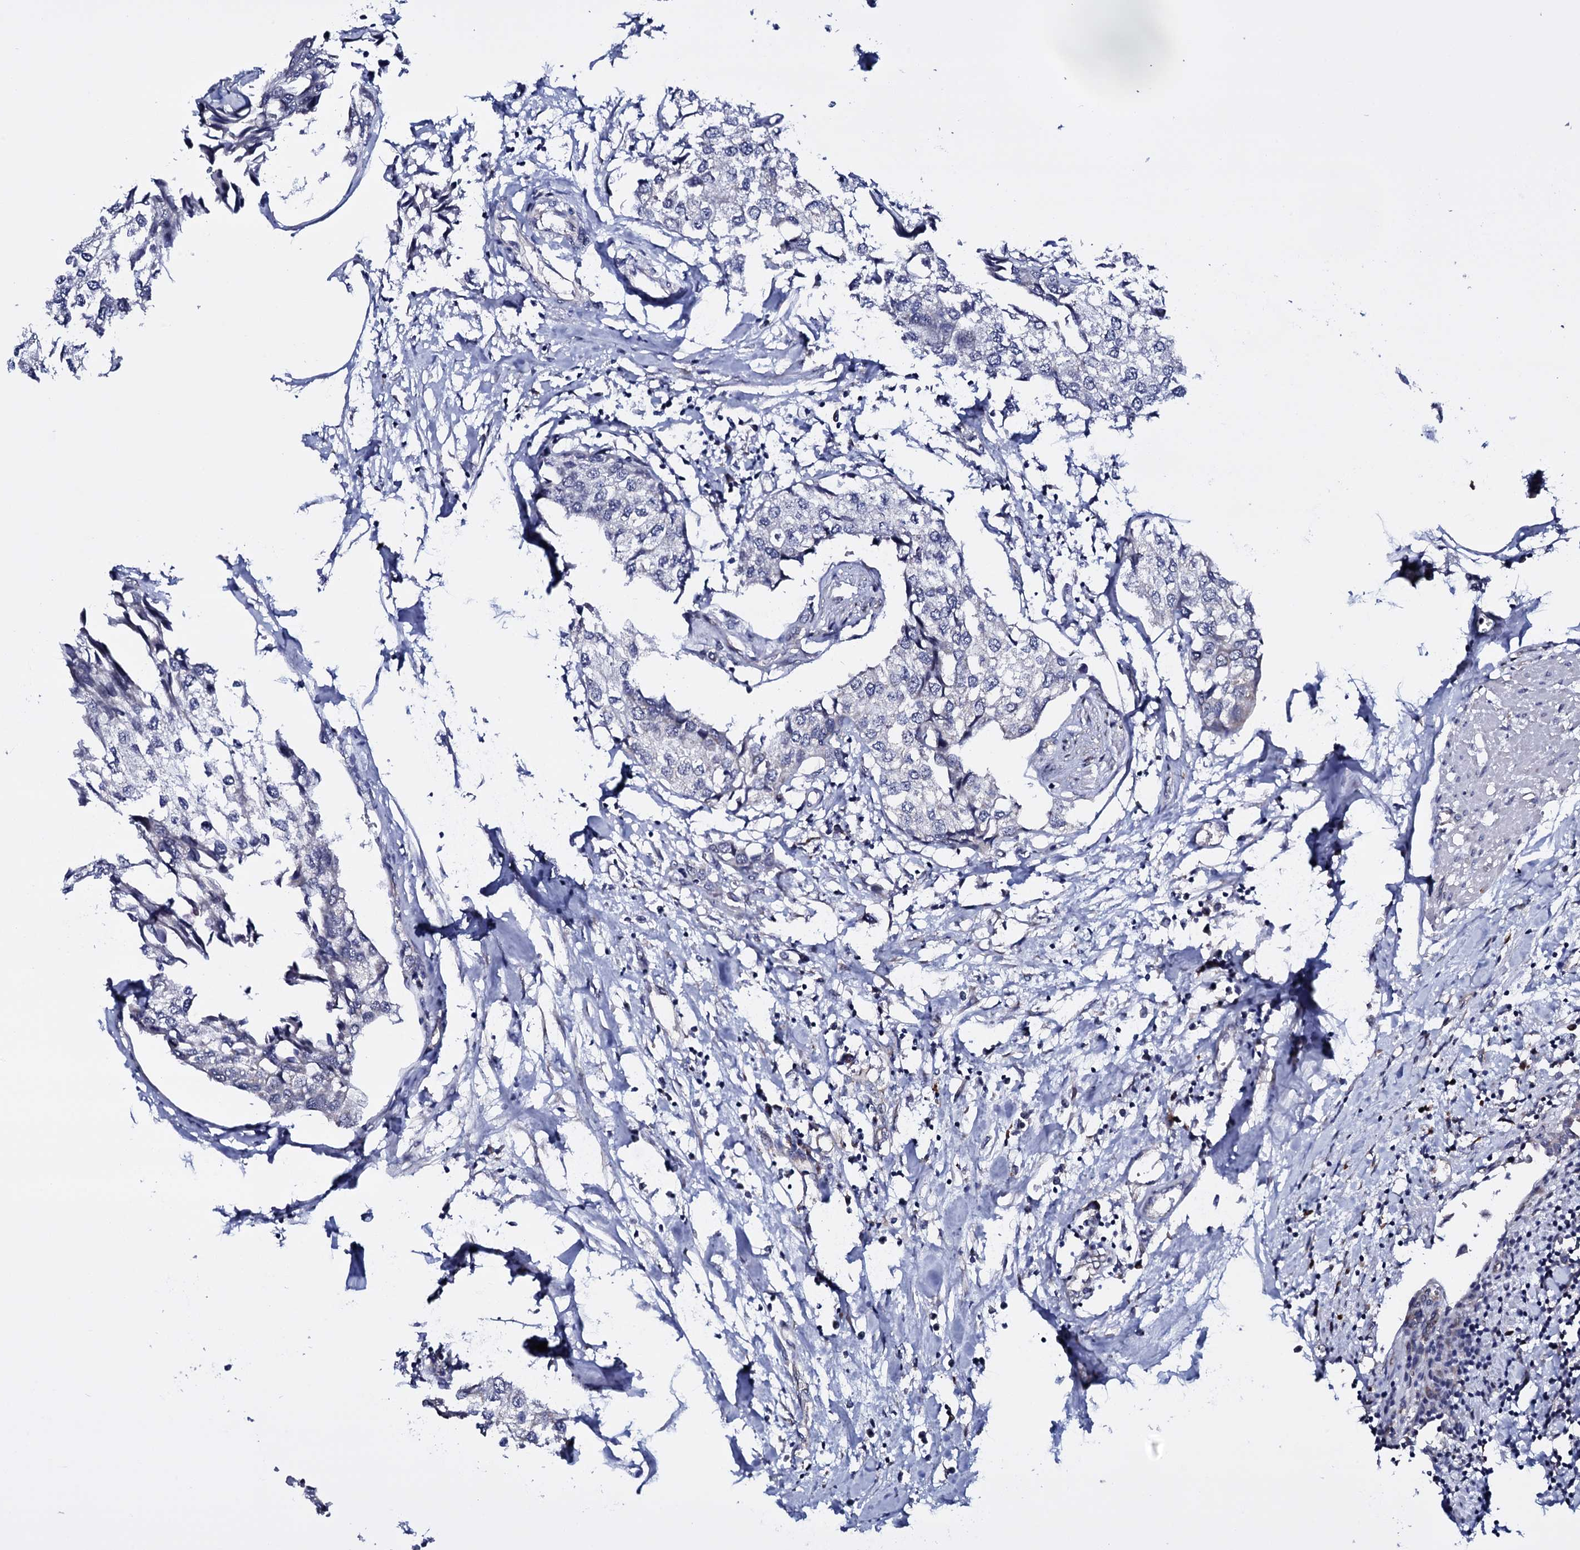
{"staining": {"intensity": "negative", "quantity": "none", "location": "none"}, "tissue": "urothelial cancer", "cell_type": "Tumor cells", "image_type": "cancer", "snomed": [{"axis": "morphology", "description": "Urothelial carcinoma, High grade"}, {"axis": "topography", "description": "Urinary bladder"}], "caption": "Immunohistochemical staining of human high-grade urothelial carcinoma exhibits no significant expression in tumor cells. (DAB immunohistochemistry (IHC) with hematoxylin counter stain).", "gene": "GAREM1", "patient": {"sex": "male", "age": 64}}